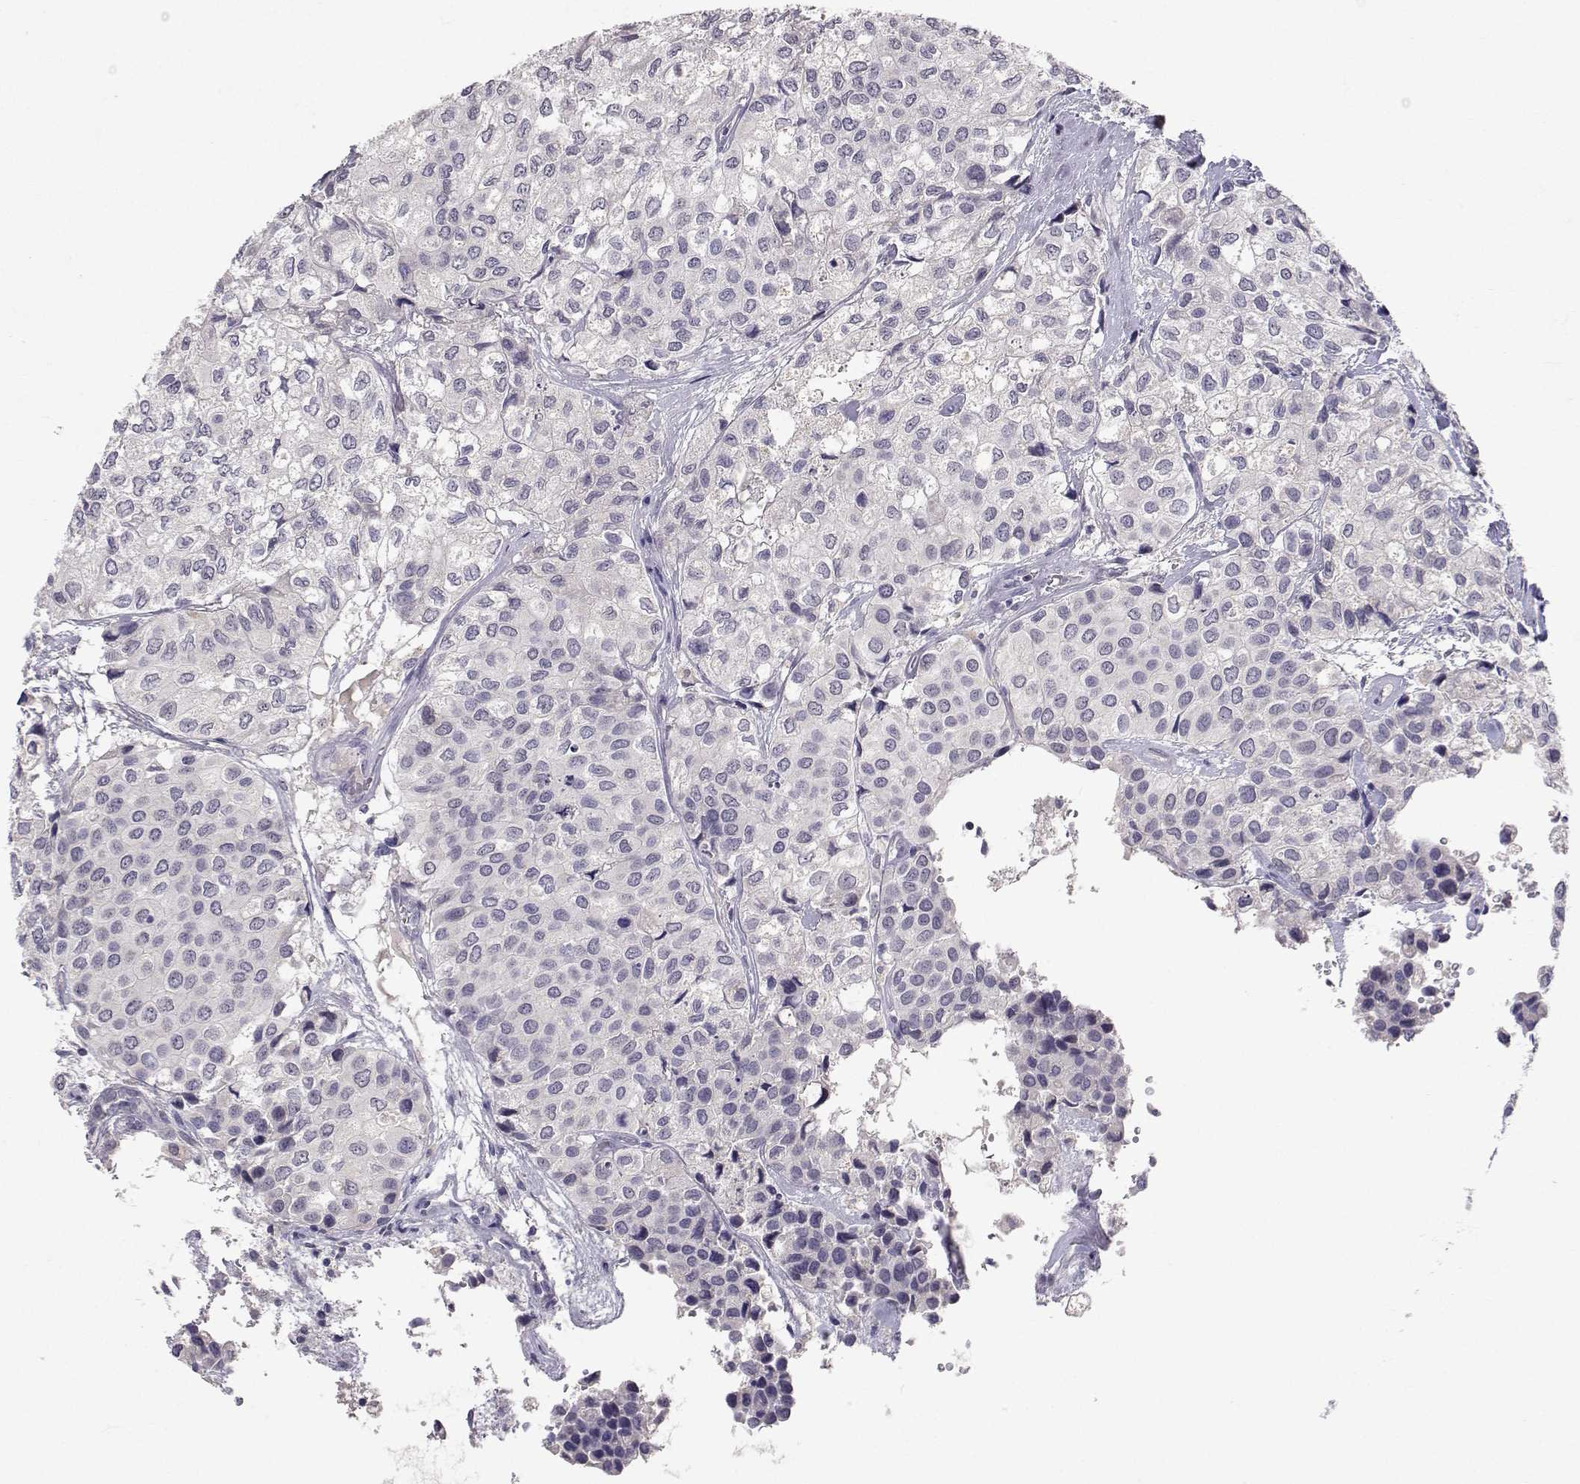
{"staining": {"intensity": "negative", "quantity": "none", "location": "none"}, "tissue": "urothelial cancer", "cell_type": "Tumor cells", "image_type": "cancer", "snomed": [{"axis": "morphology", "description": "Urothelial carcinoma, High grade"}, {"axis": "topography", "description": "Urinary bladder"}], "caption": "DAB (3,3'-diaminobenzidine) immunohistochemical staining of high-grade urothelial carcinoma demonstrates no significant expression in tumor cells. Brightfield microscopy of immunohistochemistry stained with DAB (3,3'-diaminobenzidine) (brown) and hematoxylin (blue), captured at high magnification.", "gene": "SLC6A3", "patient": {"sex": "male", "age": 73}}